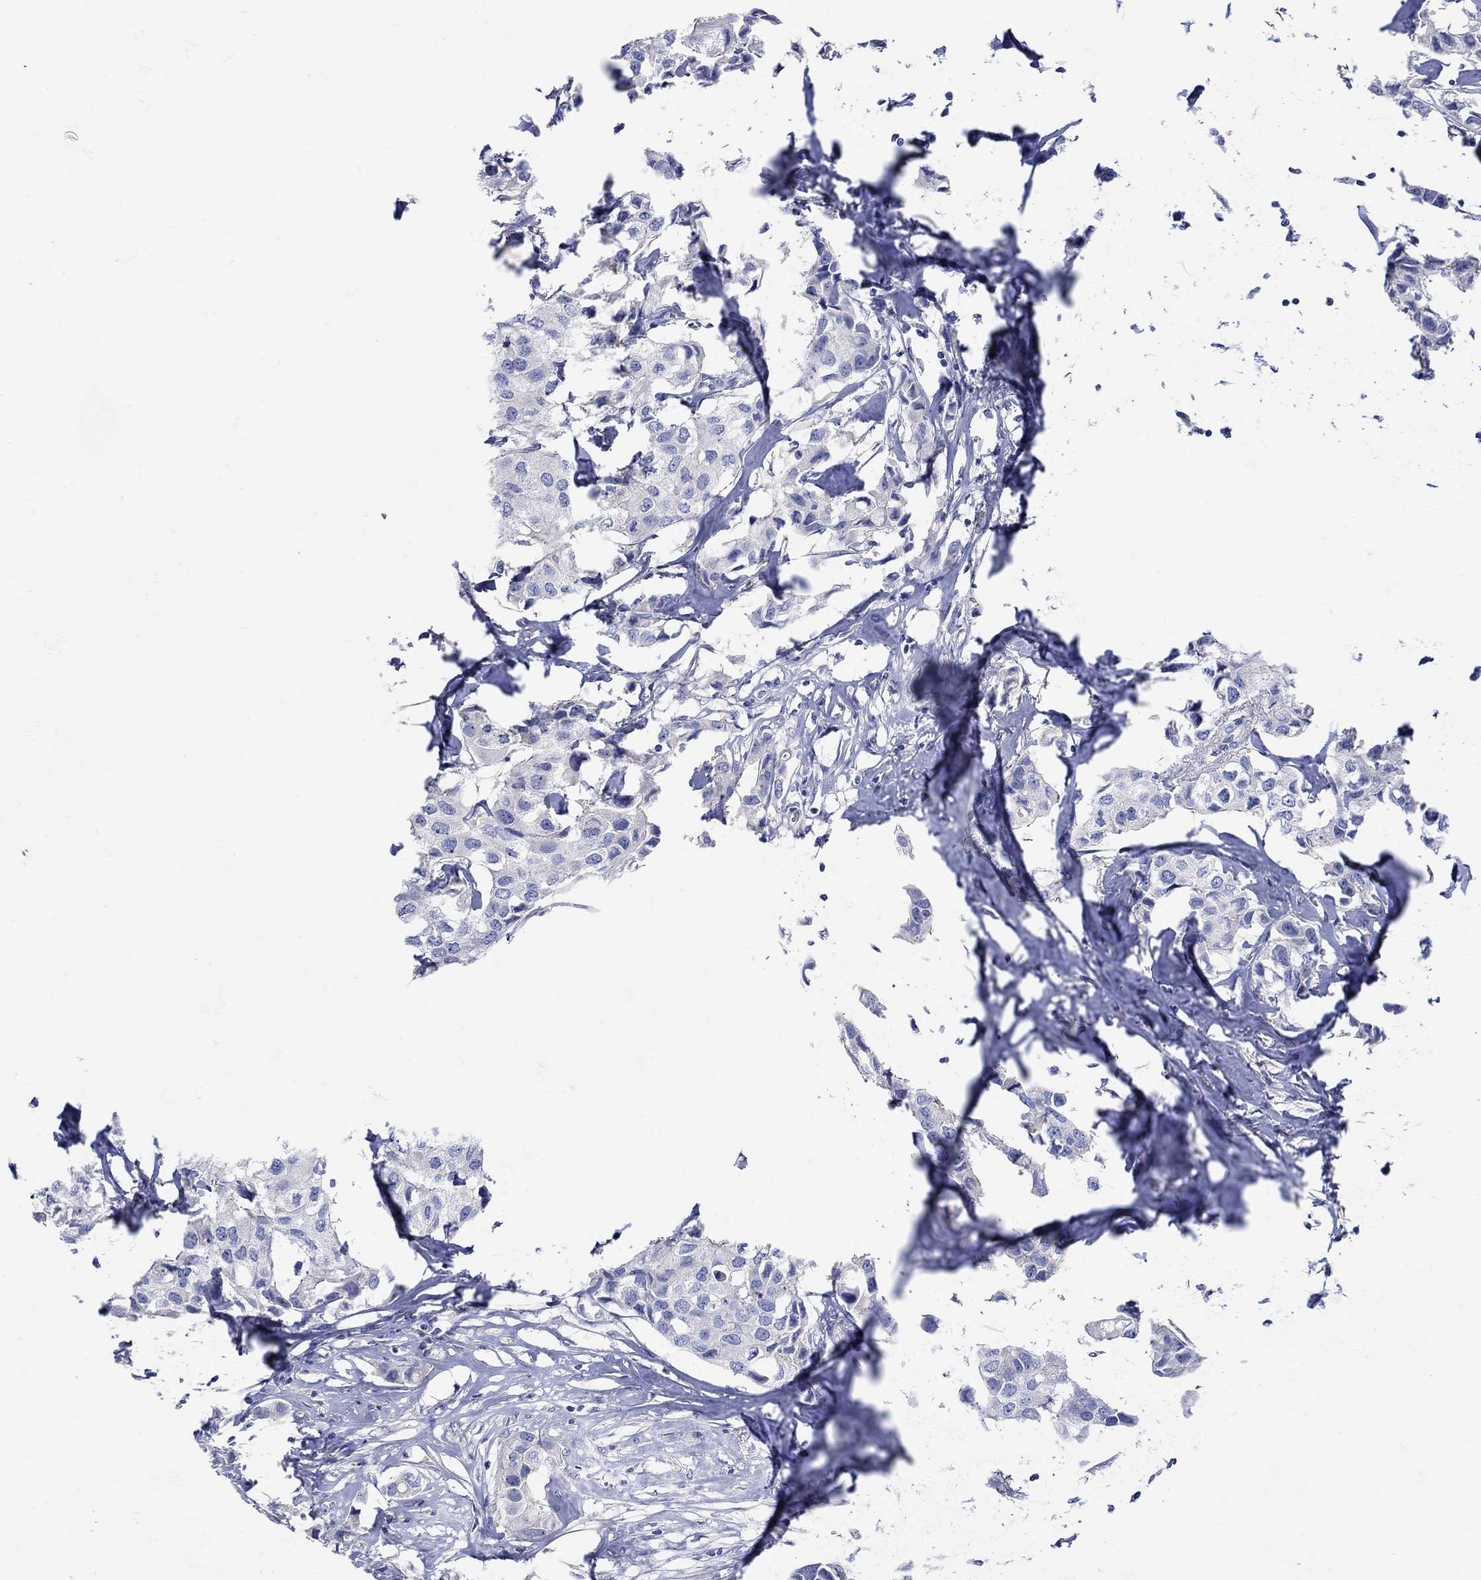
{"staining": {"intensity": "negative", "quantity": "none", "location": "none"}, "tissue": "breast cancer", "cell_type": "Tumor cells", "image_type": "cancer", "snomed": [{"axis": "morphology", "description": "Duct carcinoma"}, {"axis": "topography", "description": "Breast"}], "caption": "Tumor cells show no significant staining in breast cancer (intraductal carcinoma).", "gene": "MSI1", "patient": {"sex": "female", "age": 80}}